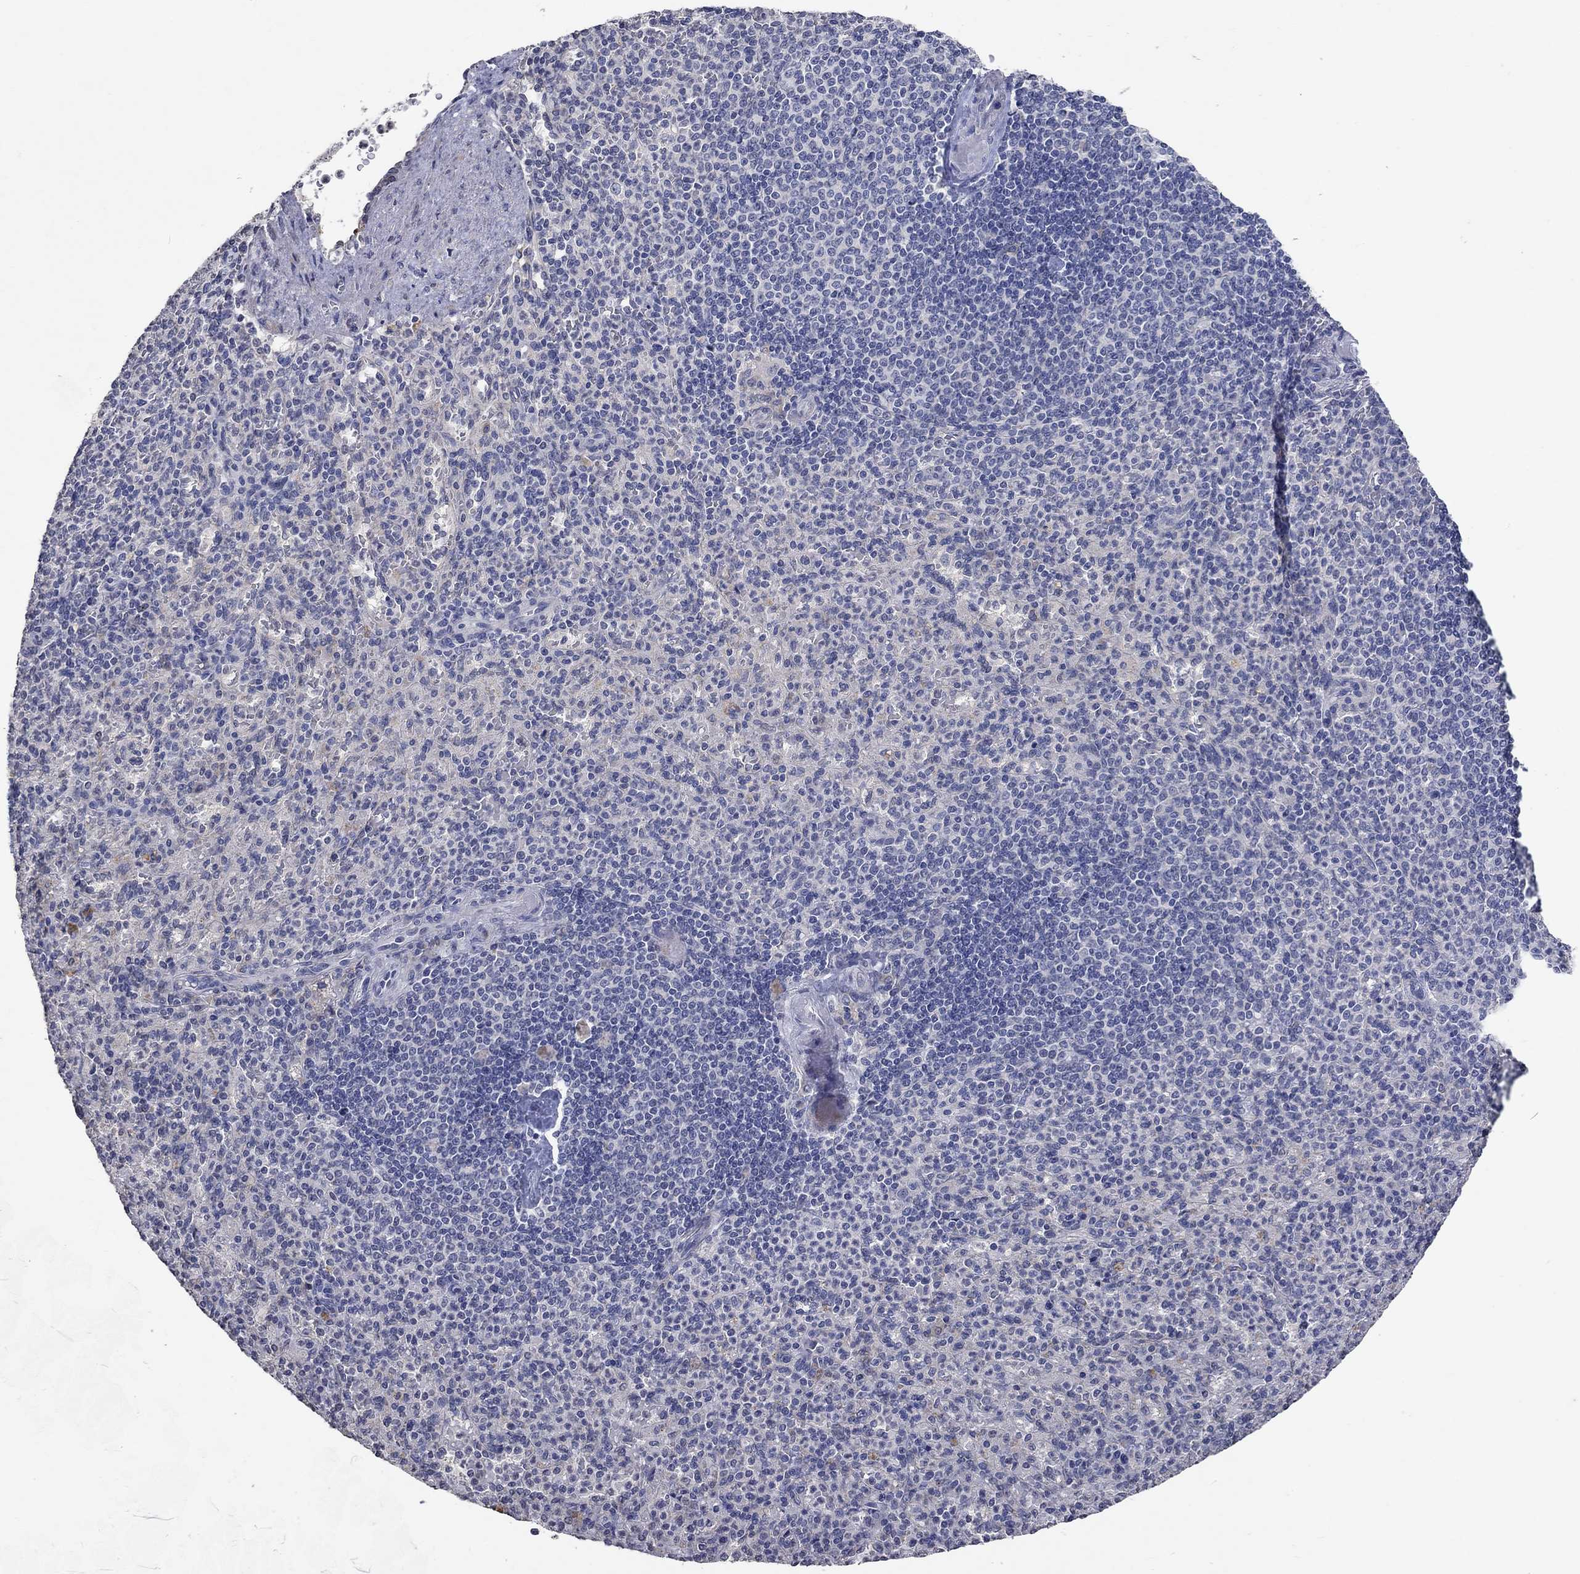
{"staining": {"intensity": "negative", "quantity": "none", "location": "none"}, "tissue": "spleen", "cell_type": "Cells in red pulp", "image_type": "normal", "snomed": [{"axis": "morphology", "description": "Normal tissue, NOS"}, {"axis": "topography", "description": "Spleen"}], "caption": "Protein analysis of benign spleen demonstrates no significant staining in cells in red pulp.", "gene": "TMEM169", "patient": {"sex": "female", "age": 74}}